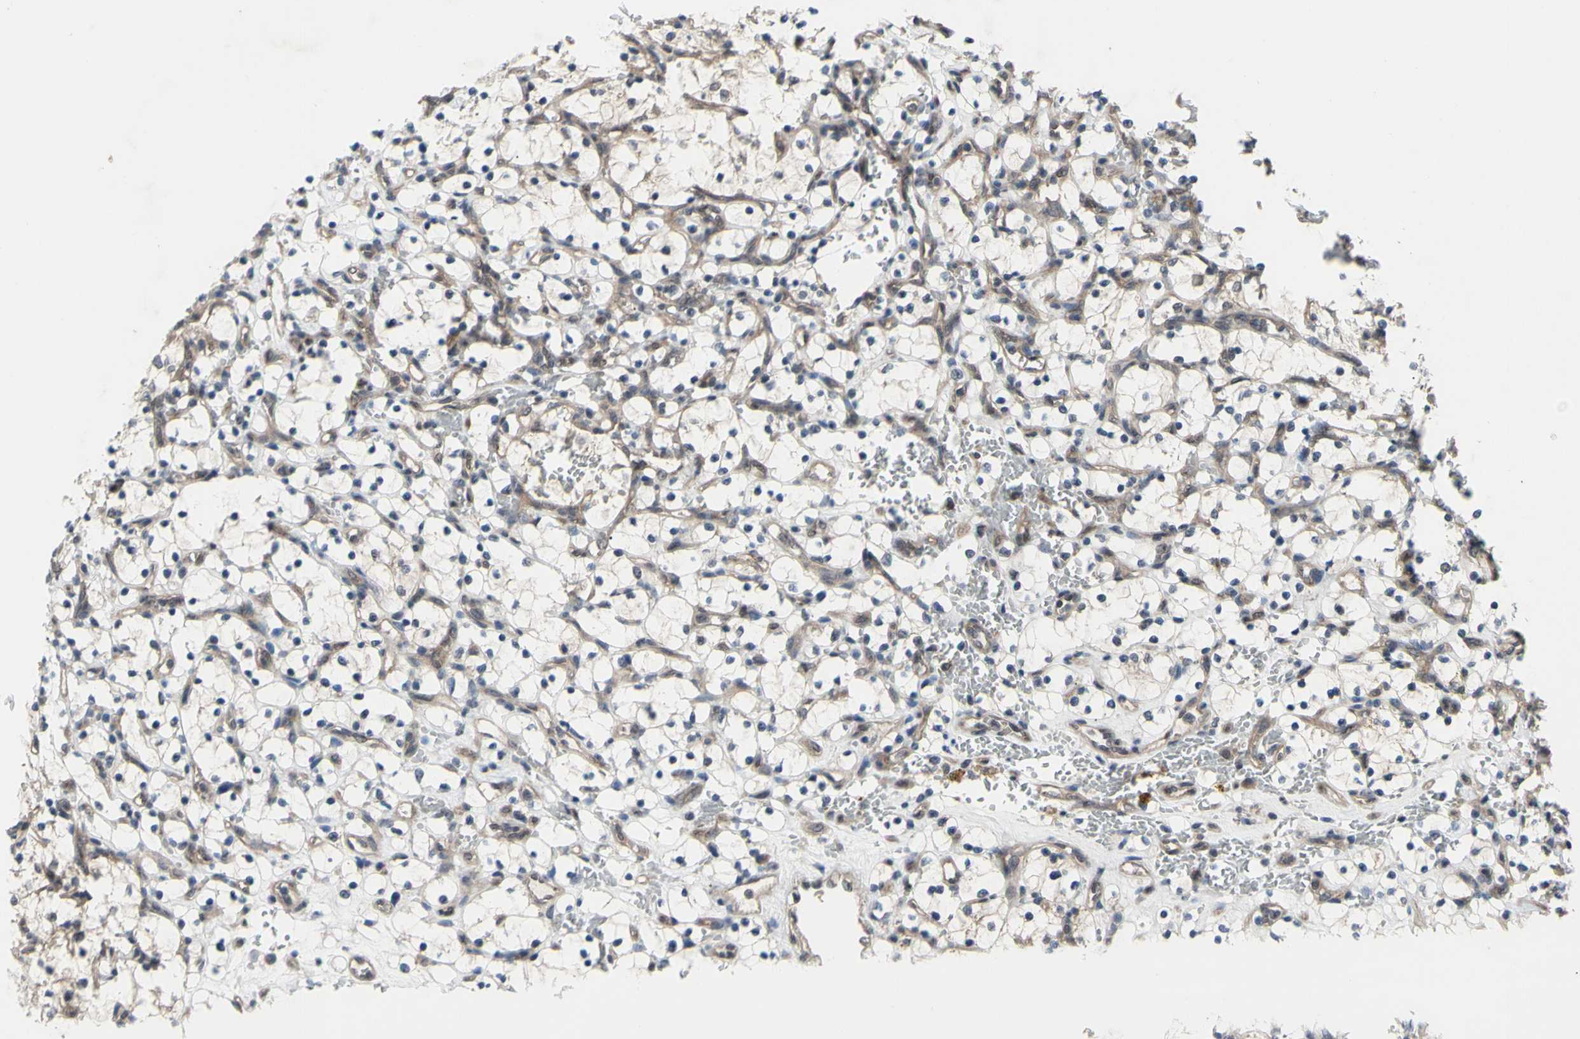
{"staining": {"intensity": "weak", "quantity": ">75%", "location": "cytoplasmic/membranous"}, "tissue": "renal cancer", "cell_type": "Tumor cells", "image_type": "cancer", "snomed": [{"axis": "morphology", "description": "Adenocarcinoma, NOS"}, {"axis": "topography", "description": "Kidney"}], "caption": "A brown stain labels weak cytoplasmic/membranous expression of a protein in human adenocarcinoma (renal) tumor cells.", "gene": "TRDMT1", "patient": {"sex": "female", "age": 69}}